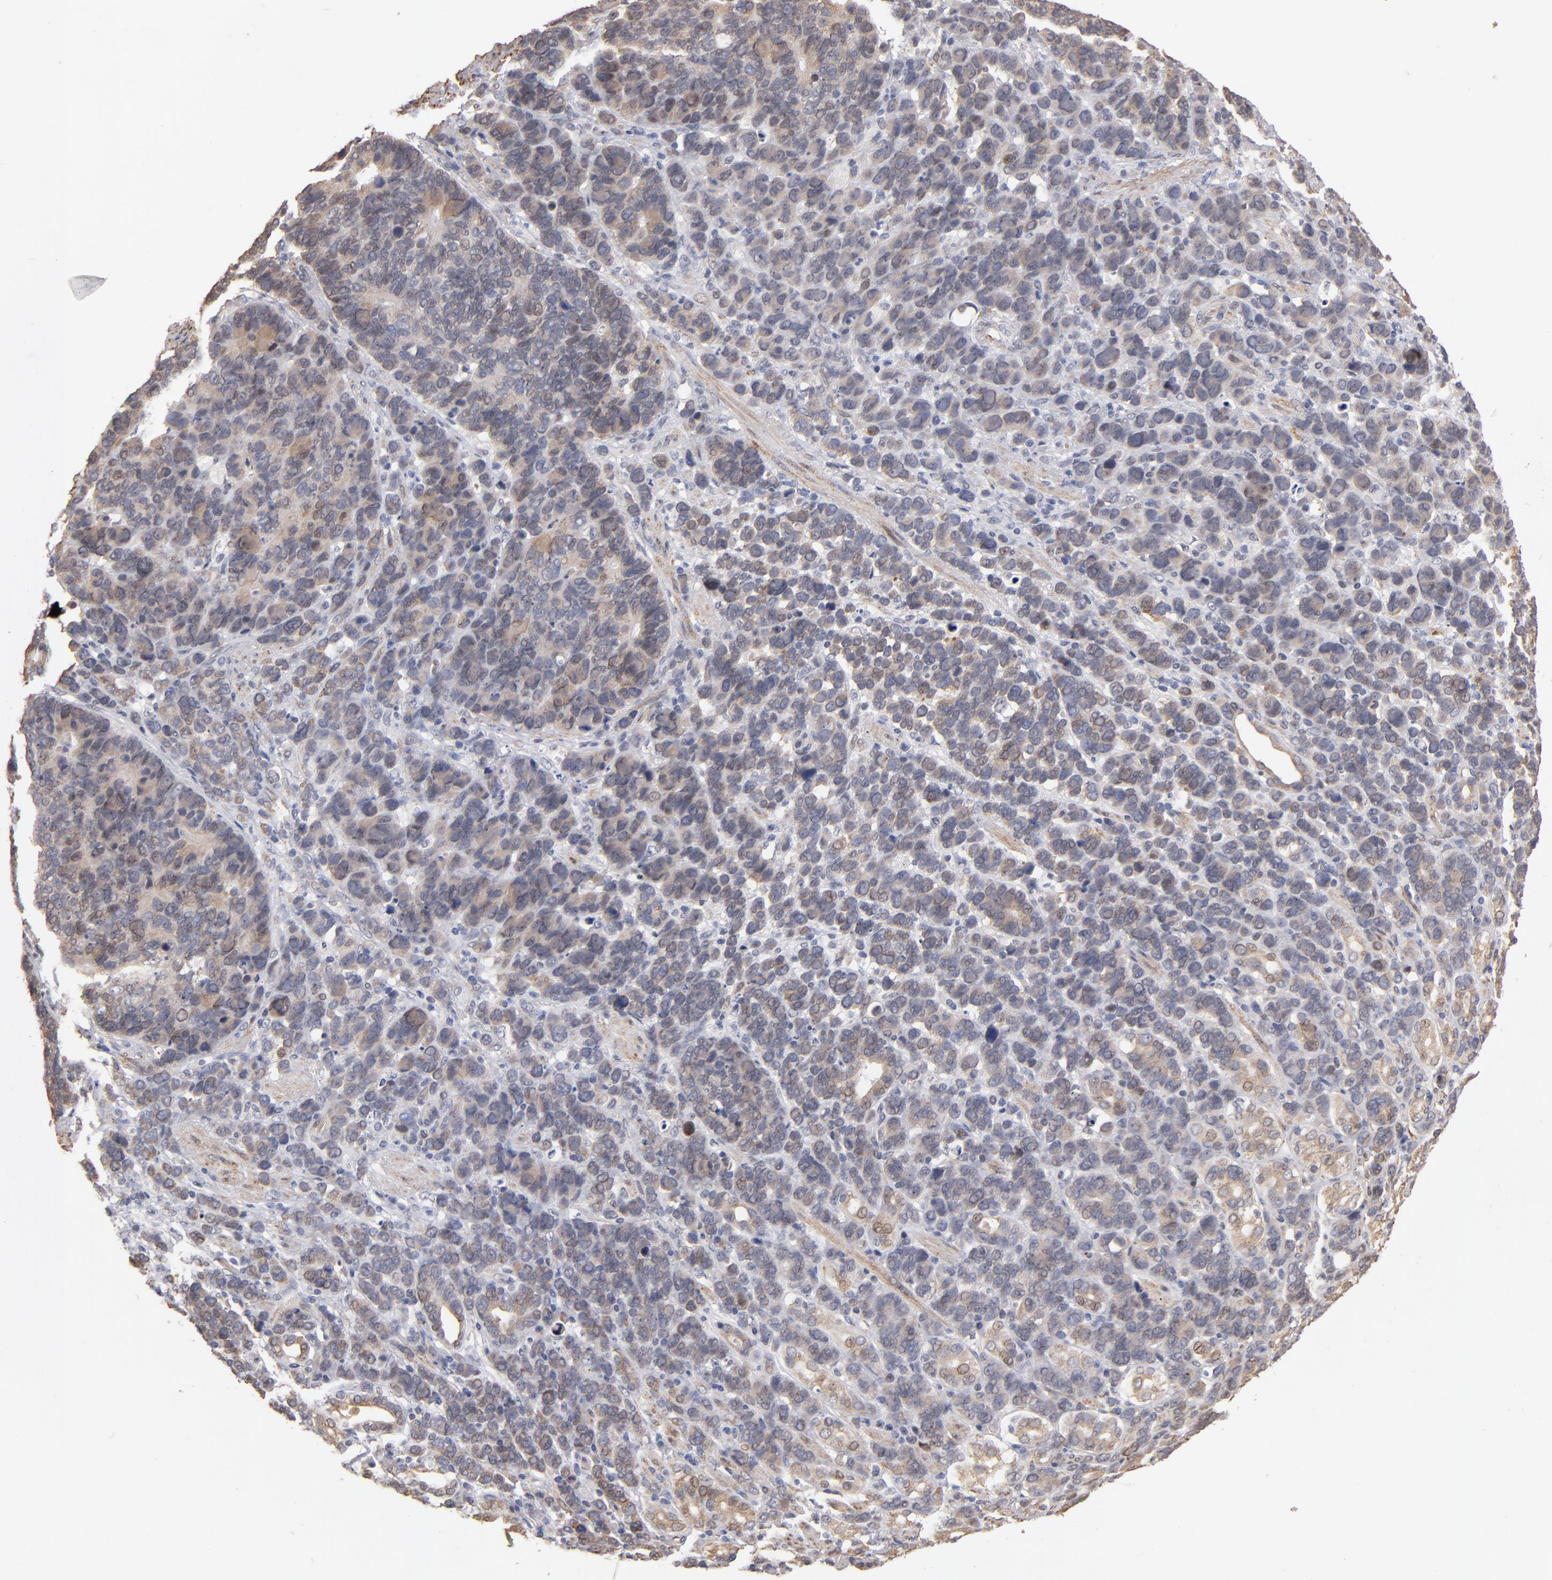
{"staining": {"intensity": "weak", "quantity": "25%-75%", "location": "cytoplasmic/membranous,nuclear"}, "tissue": "stomach cancer", "cell_type": "Tumor cells", "image_type": "cancer", "snomed": [{"axis": "morphology", "description": "Adenocarcinoma, NOS"}, {"axis": "topography", "description": "Stomach, upper"}], "caption": "This photomicrograph displays immunohistochemistry (IHC) staining of stomach adenocarcinoma, with low weak cytoplasmic/membranous and nuclear expression in about 25%-75% of tumor cells.", "gene": "PGRMC1", "patient": {"sex": "male", "age": 71}}